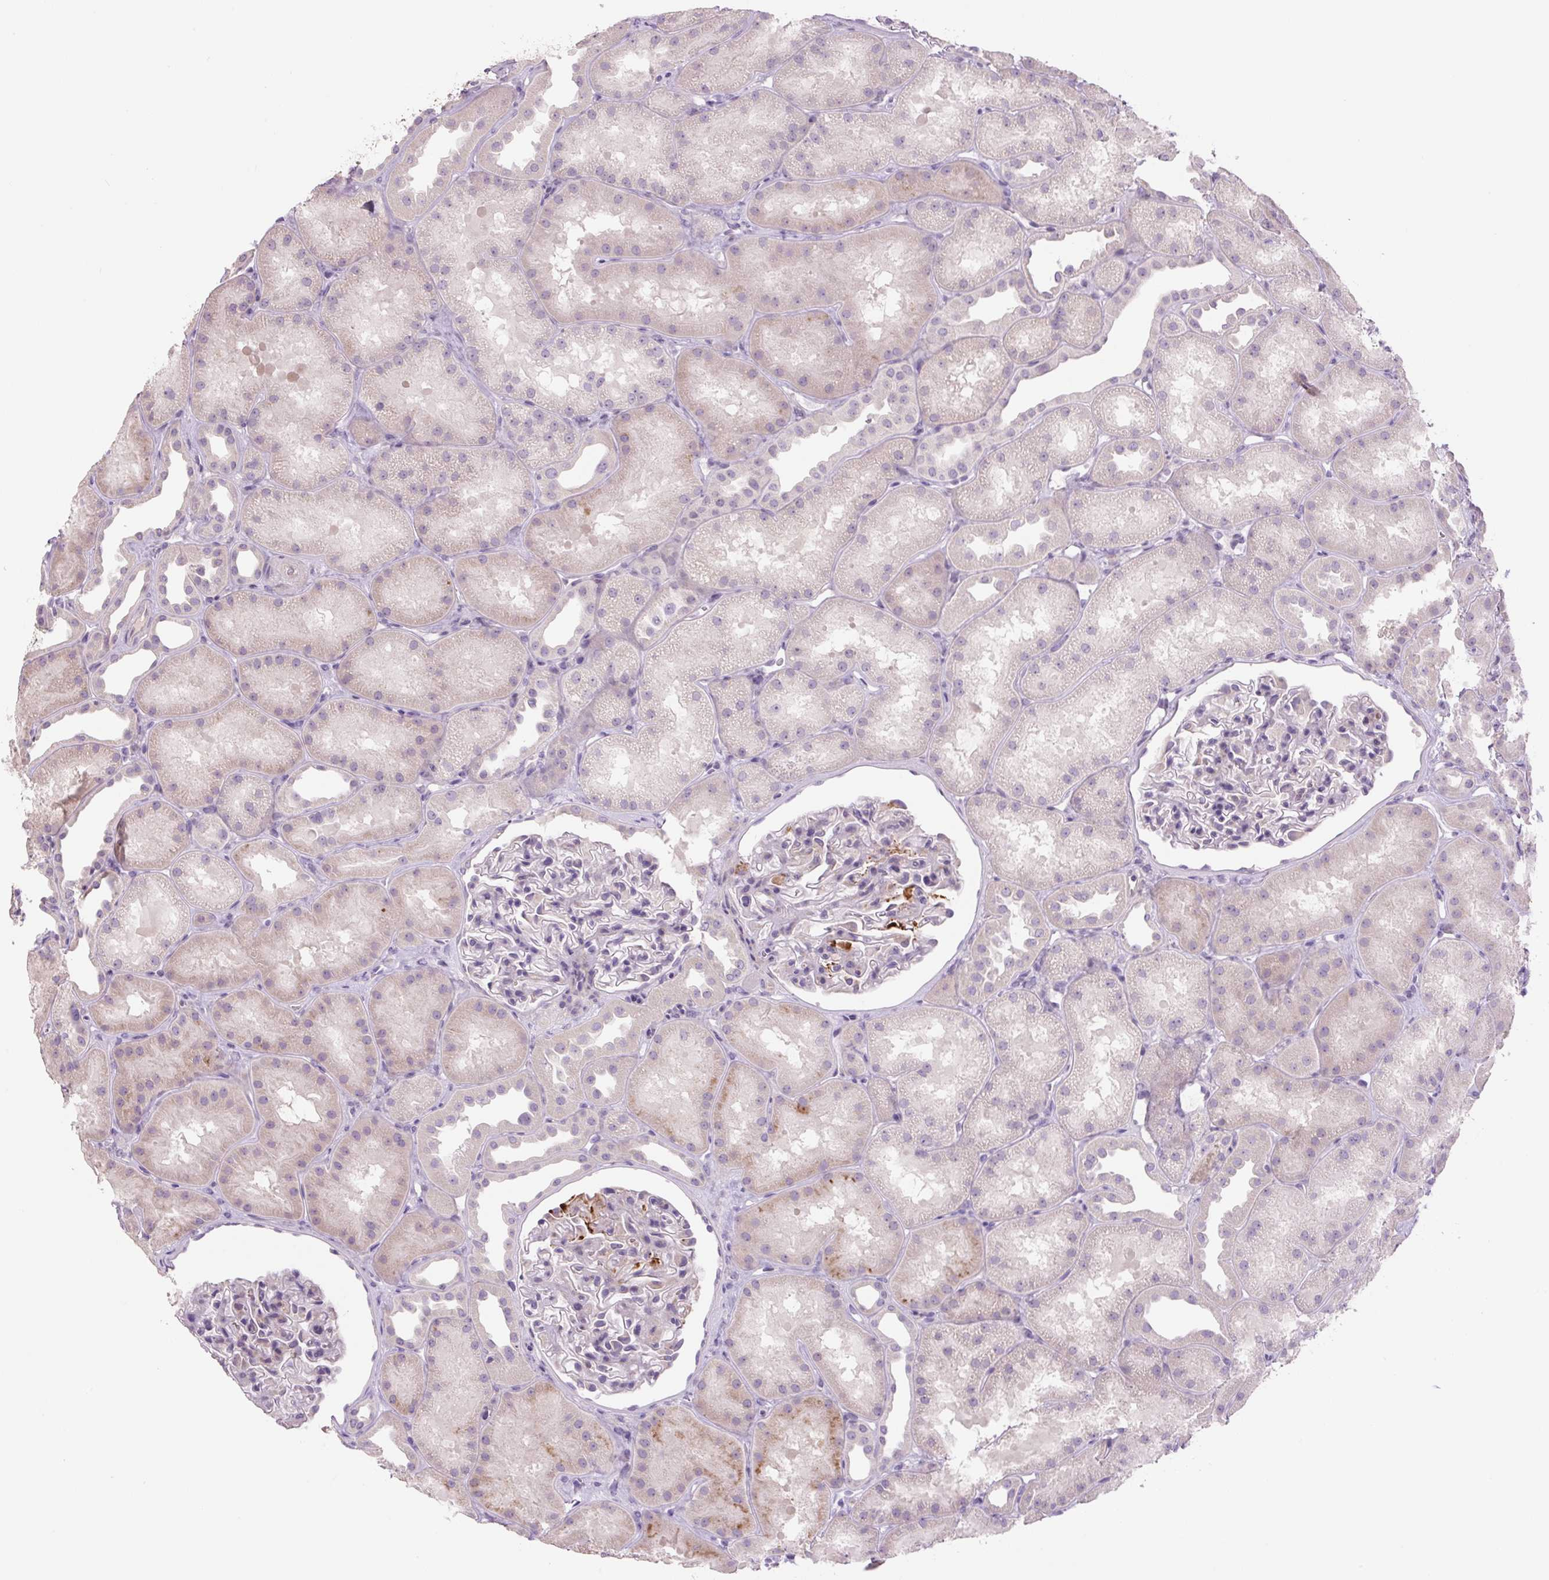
{"staining": {"intensity": "negative", "quantity": "none", "location": "none"}, "tissue": "kidney", "cell_type": "Cells in glomeruli", "image_type": "normal", "snomed": [{"axis": "morphology", "description": "Normal tissue, NOS"}, {"axis": "topography", "description": "Kidney"}], "caption": "This is an immunohistochemistry (IHC) photomicrograph of unremarkable kidney. There is no positivity in cells in glomeruli.", "gene": "TMEM100", "patient": {"sex": "male", "age": 61}}